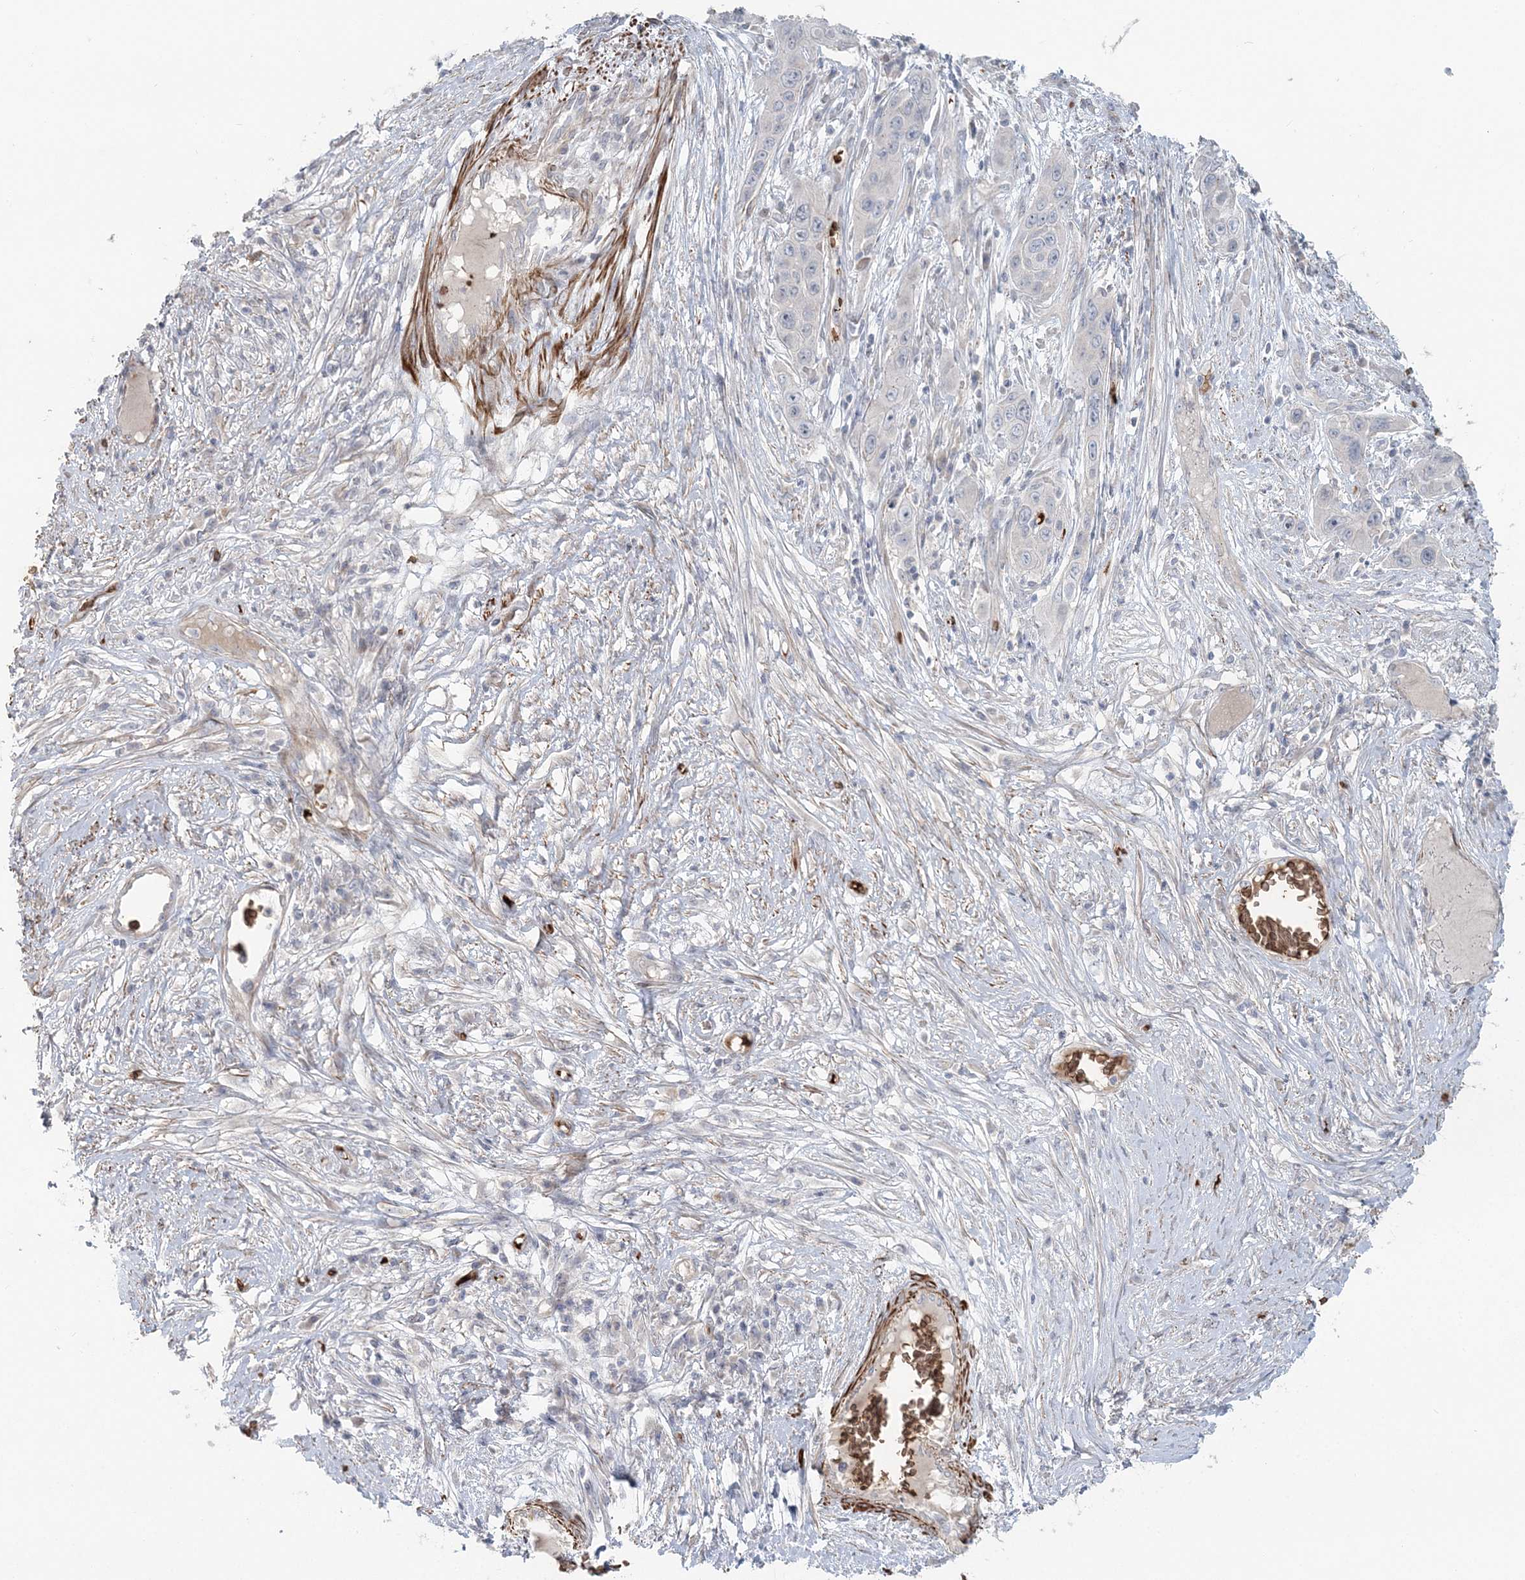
{"staining": {"intensity": "negative", "quantity": "none", "location": "none"}, "tissue": "skin cancer", "cell_type": "Tumor cells", "image_type": "cancer", "snomed": [{"axis": "morphology", "description": "Squamous cell carcinoma, NOS"}, {"axis": "topography", "description": "Skin"}], "caption": "This is a image of IHC staining of skin squamous cell carcinoma, which shows no expression in tumor cells.", "gene": "SERINC1", "patient": {"sex": "male", "age": 55}}